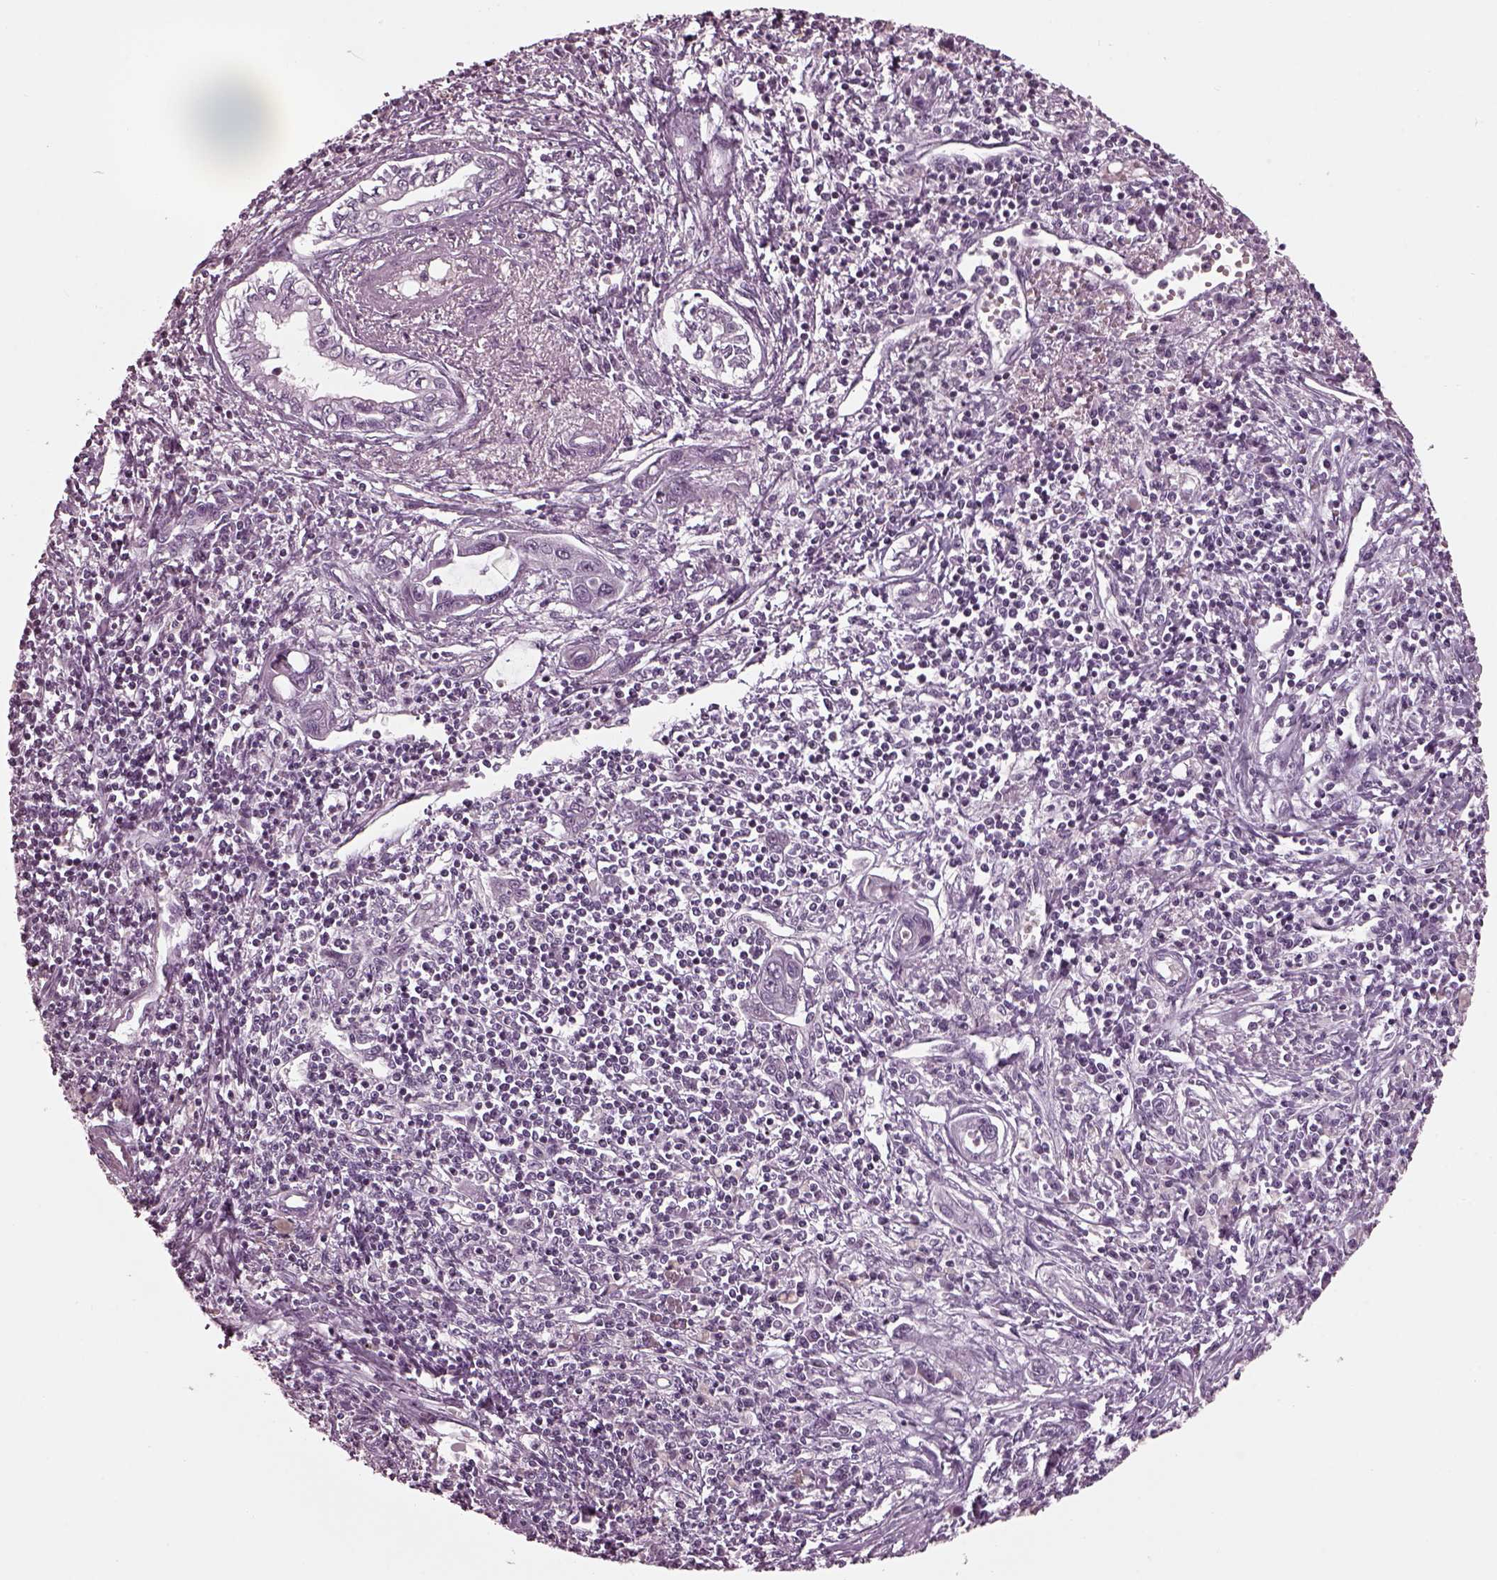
{"staining": {"intensity": "negative", "quantity": "none", "location": "none"}, "tissue": "liver cancer", "cell_type": "Tumor cells", "image_type": "cancer", "snomed": [{"axis": "morphology", "description": "Cholangiocarcinoma"}, {"axis": "topography", "description": "Liver"}], "caption": "Tumor cells show no significant protein expression in liver cancer. (DAB (3,3'-diaminobenzidine) immunohistochemistry, high magnification).", "gene": "DPYSL5", "patient": {"sex": "male", "age": 58}}